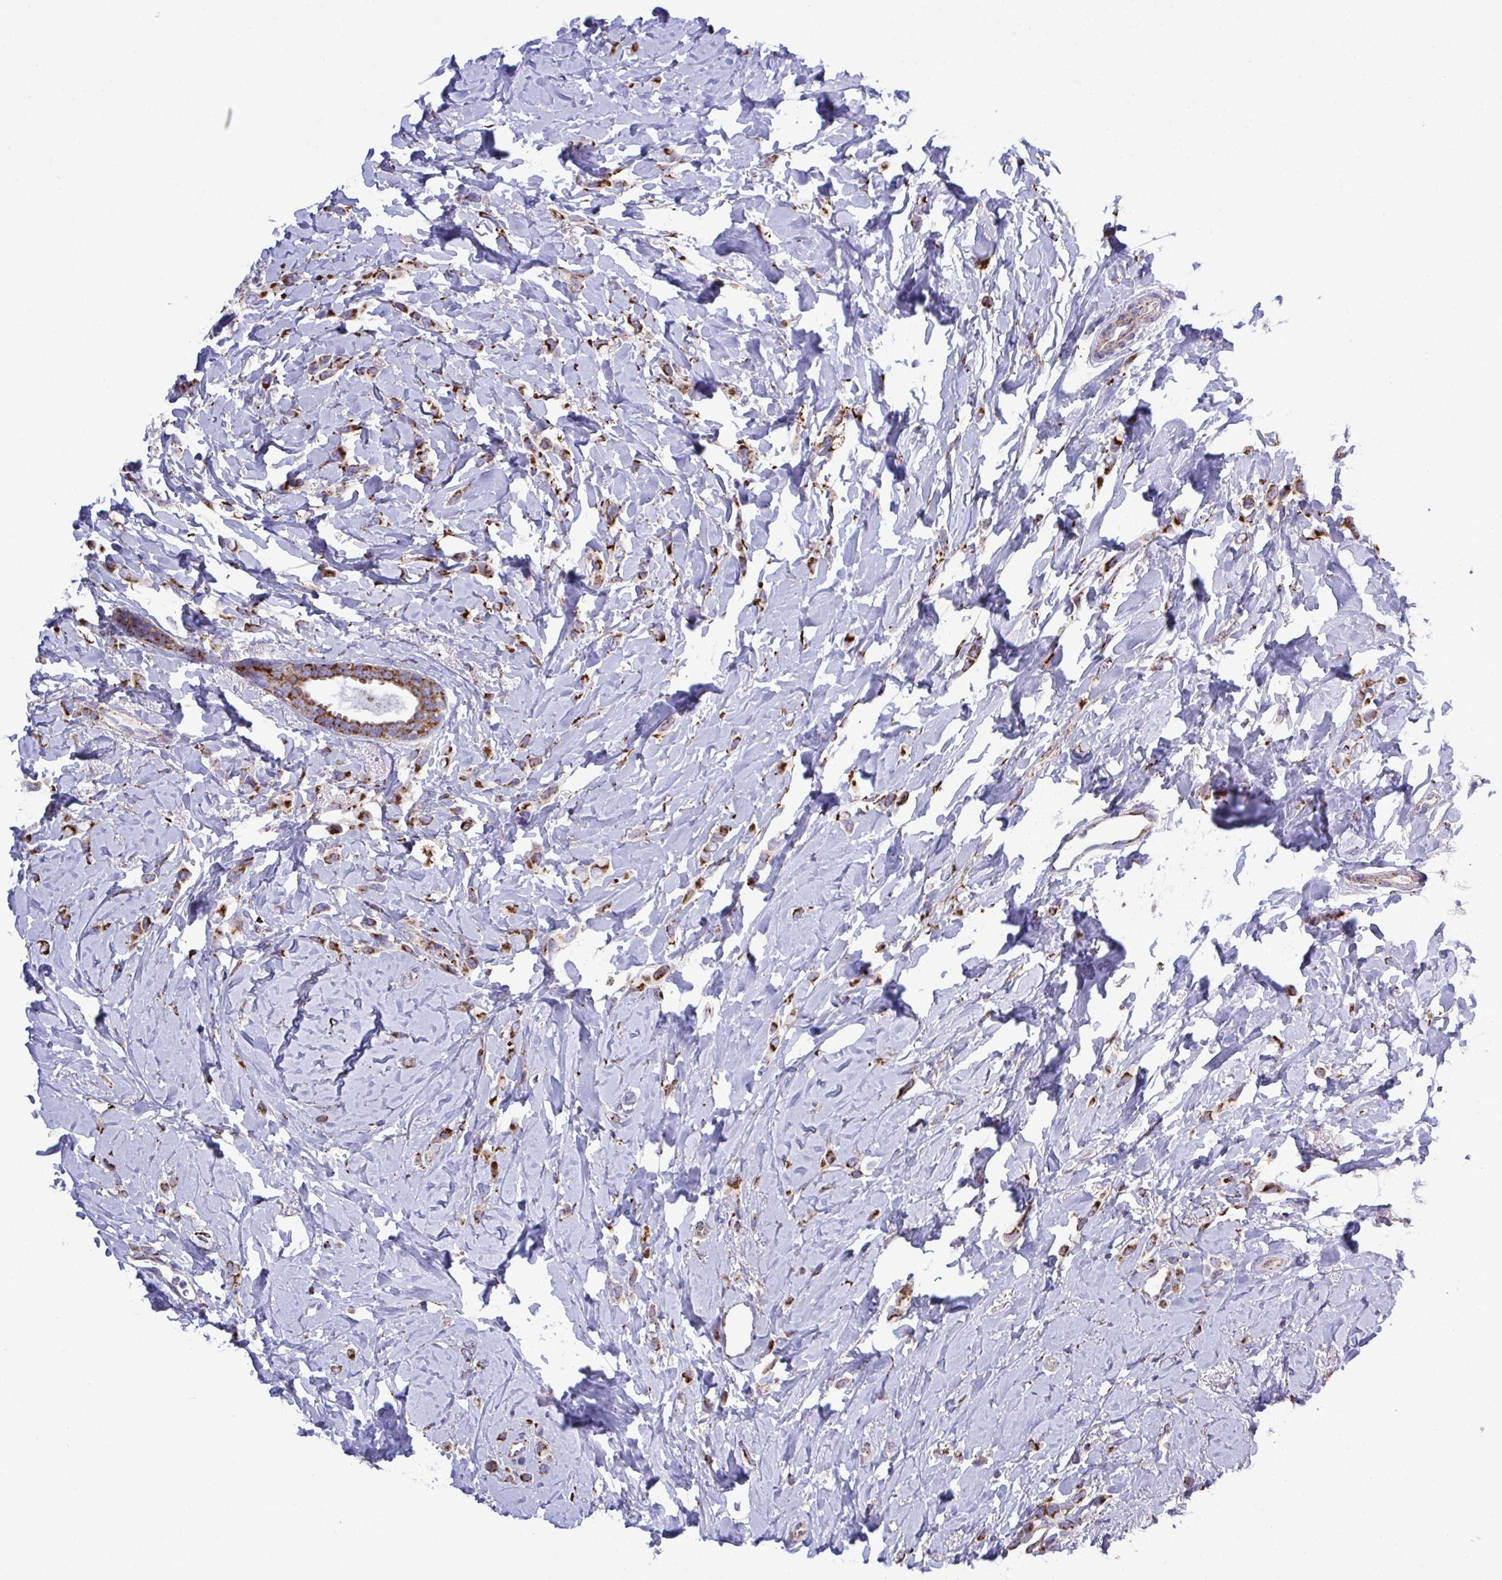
{"staining": {"intensity": "moderate", "quantity": ">75%", "location": "cytoplasmic/membranous"}, "tissue": "breast cancer", "cell_type": "Tumor cells", "image_type": "cancer", "snomed": [{"axis": "morphology", "description": "Lobular carcinoma"}, {"axis": "topography", "description": "Breast"}], "caption": "This is a photomicrograph of IHC staining of breast lobular carcinoma, which shows moderate staining in the cytoplasmic/membranous of tumor cells.", "gene": "CSDE1", "patient": {"sex": "female", "age": 66}}